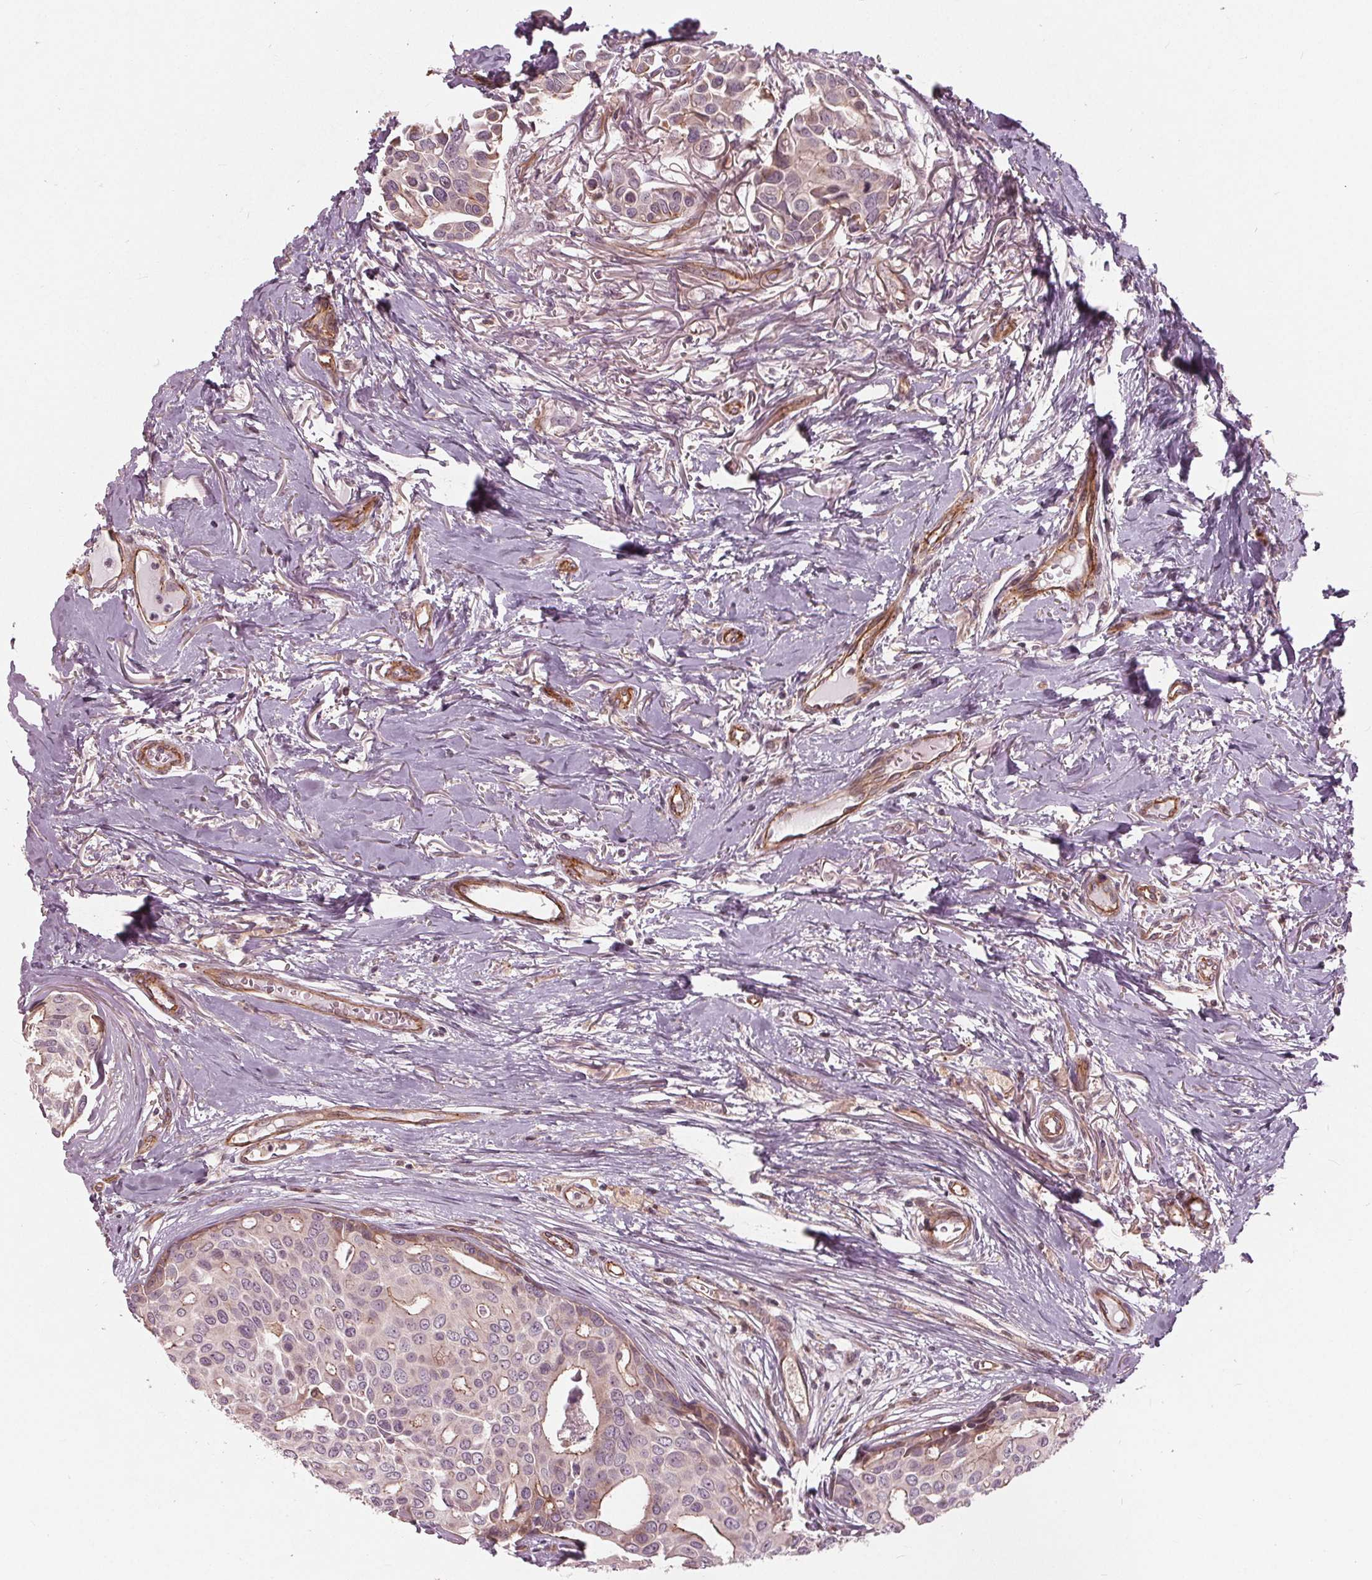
{"staining": {"intensity": "moderate", "quantity": "<25%", "location": "nuclear"}, "tissue": "breast cancer", "cell_type": "Tumor cells", "image_type": "cancer", "snomed": [{"axis": "morphology", "description": "Duct carcinoma"}, {"axis": "topography", "description": "Breast"}], "caption": "A photomicrograph of human breast cancer (infiltrating ductal carcinoma) stained for a protein exhibits moderate nuclear brown staining in tumor cells.", "gene": "TXNIP", "patient": {"sex": "female", "age": 54}}